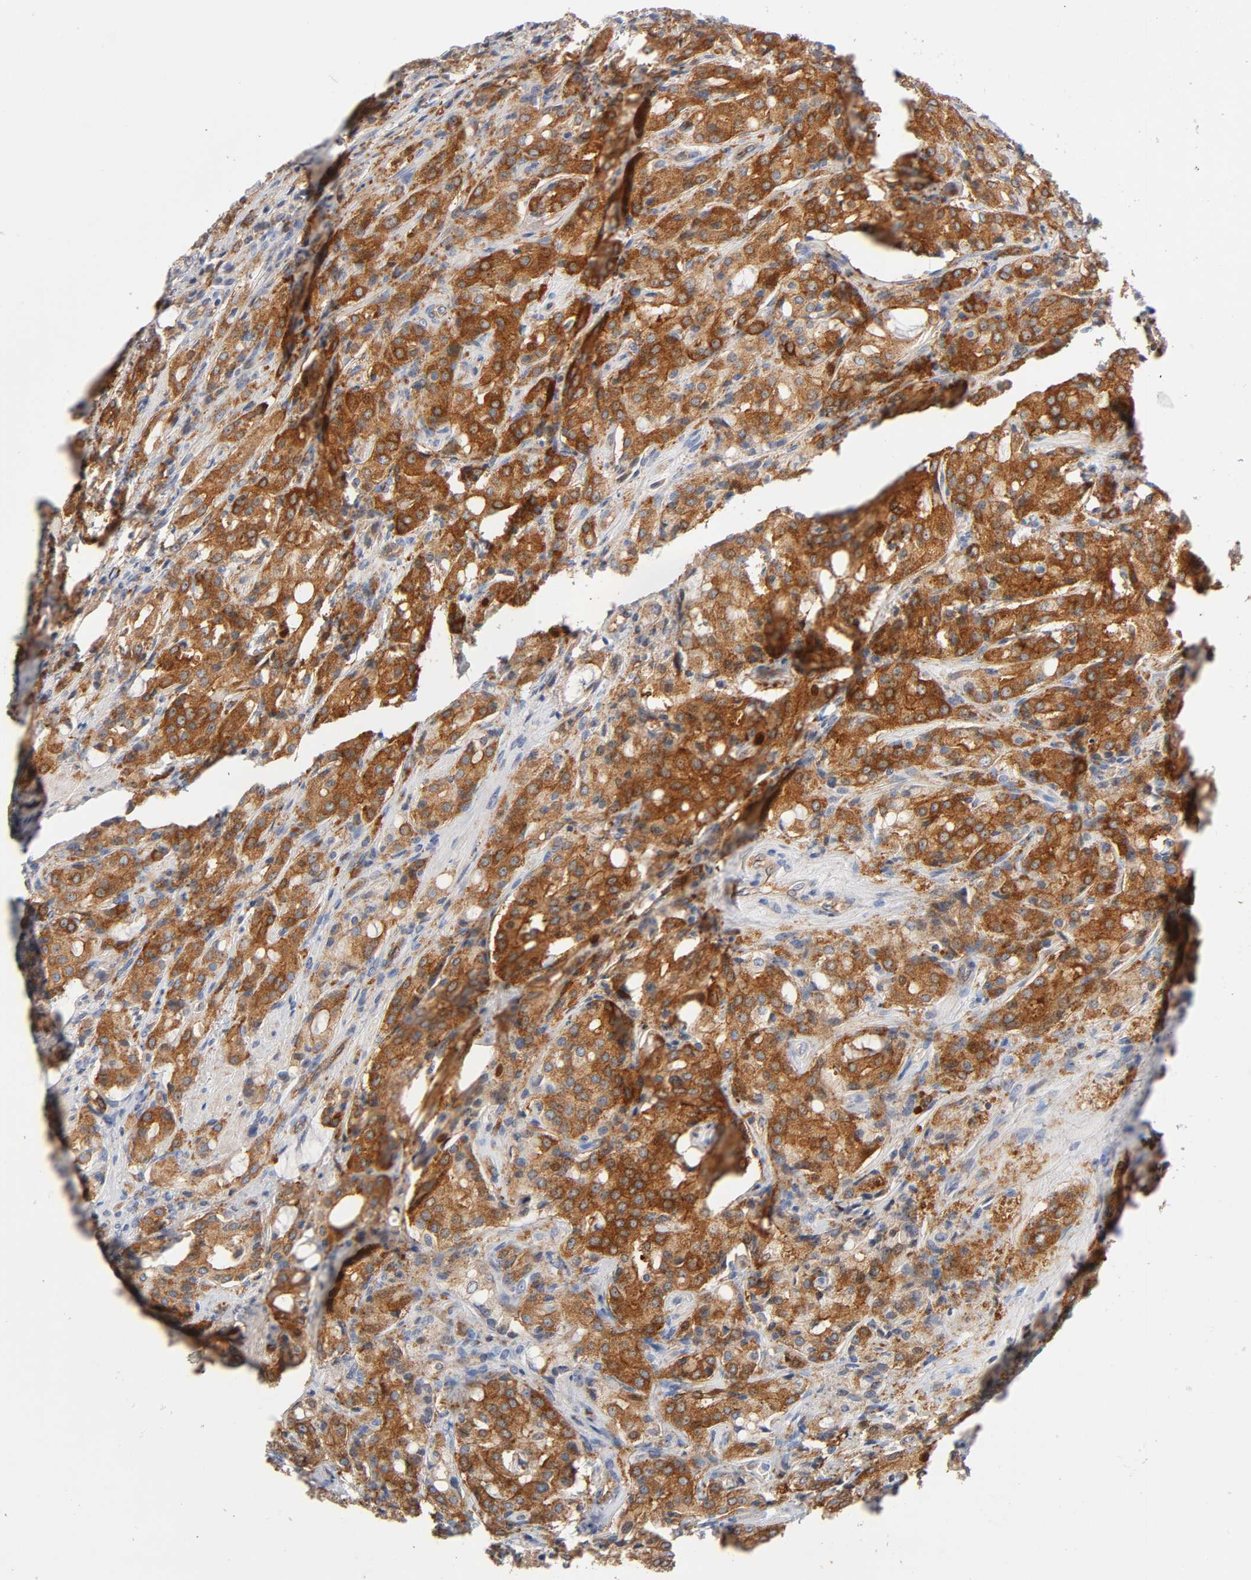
{"staining": {"intensity": "strong", "quantity": ">75%", "location": "cytoplasmic/membranous"}, "tissue": "prostate cancer", "cell_type": "Tumor cells", "image_type": "cancer", "snomed": [{"axis": "morphology", "description": "Adenocarcinoma, High grade"}, {"axis": "topography", "description": "Prostate"}], "caption": "Protein staining displays strong cytoplasmic/membranous staining in about >75% of tumor cells in prostate high-grade adenocarcinoma. (IHC, brightfield microscopy, high magnification).", "gene": "CD2AP", "patient": {"sex": "male", "age": 72}}